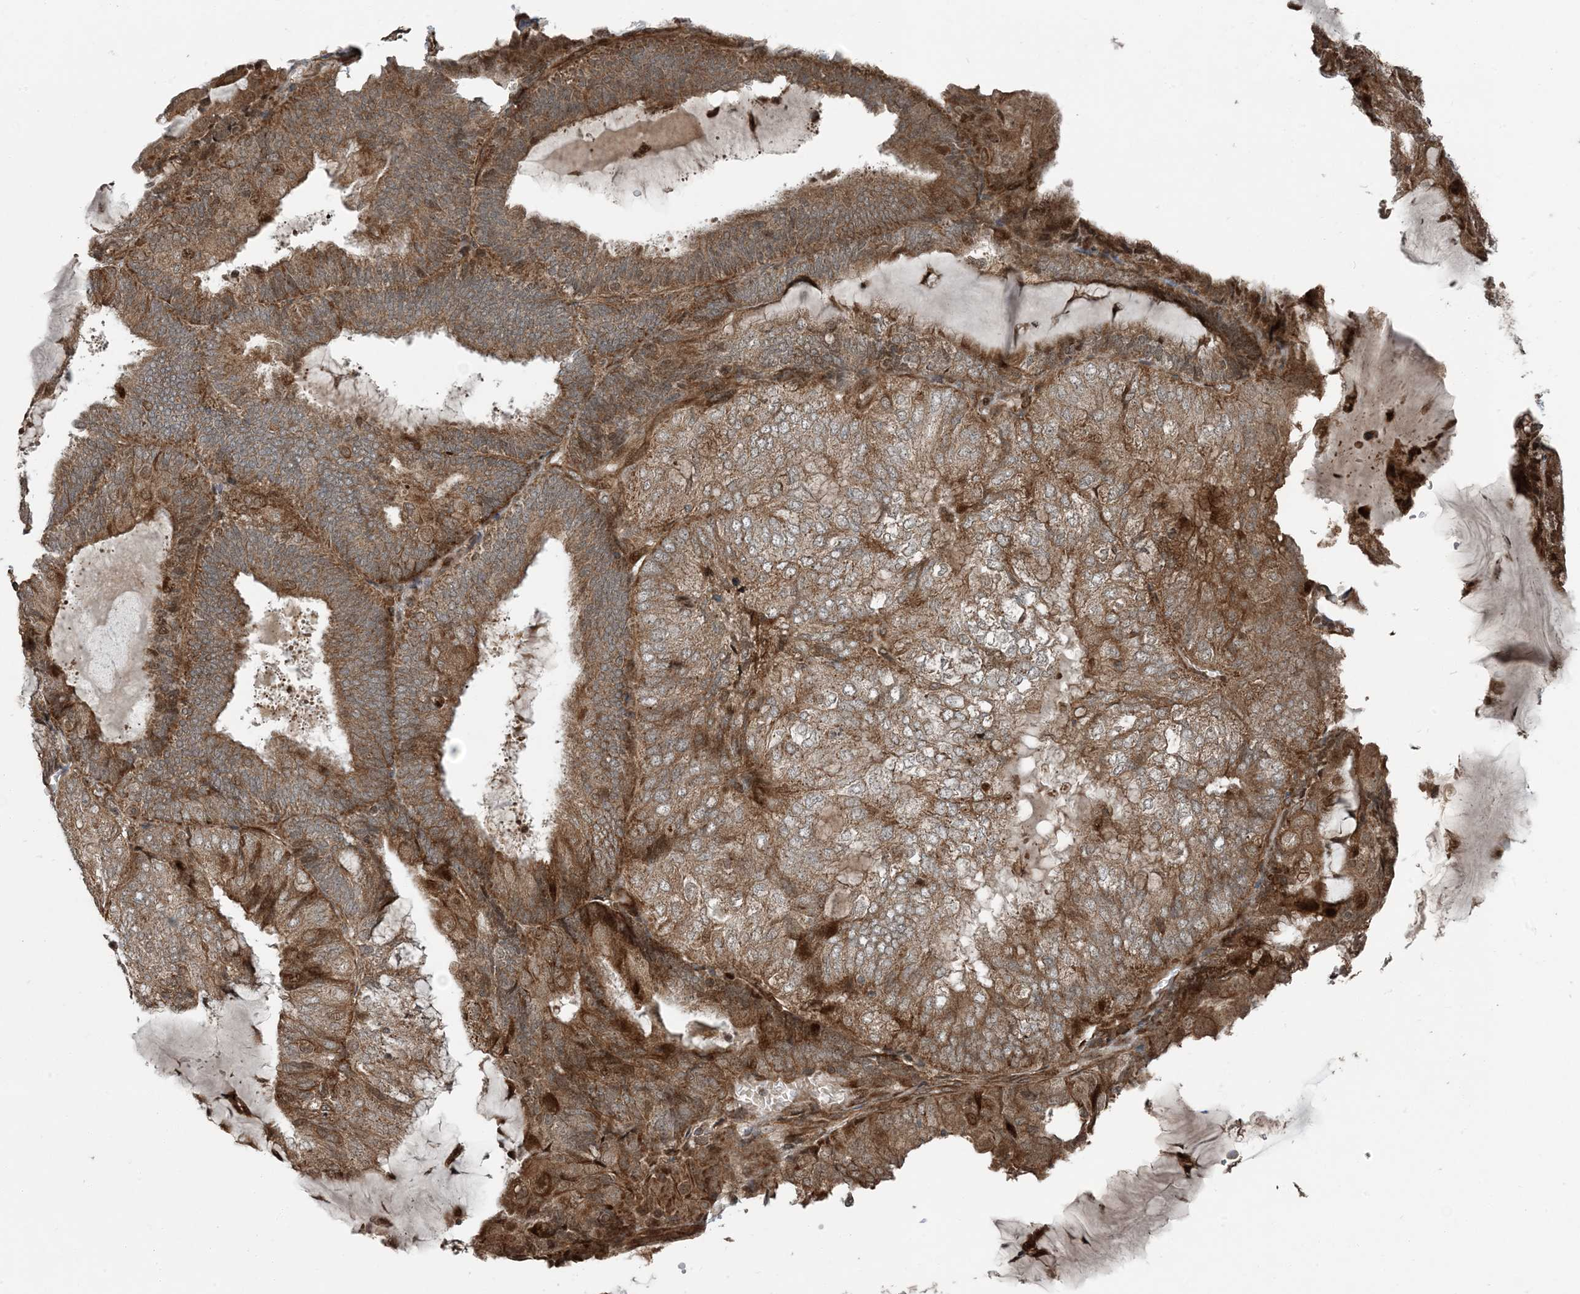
{"staining": {"intensity": "moderate", "quantity": ">75%", "location": "cytoplasmic/membranous"}, "tissue": "endometrial cancer", "cell_type": "Tumor cells", "image_type": "cancer", "snomed": [{"axis": "morphology", "description": "Adenocarcinoma, NOS"}, {"axis": "topography", "description": "Endometrium"}], "caption": "A brown stain shows moderate cytoplasmic/membranous expression of a protein in human endometrial cancer (adenocarcinoma) tumor cells.", "gene": "EDEM2", "patient": {"sex": "female", "age": 81}}